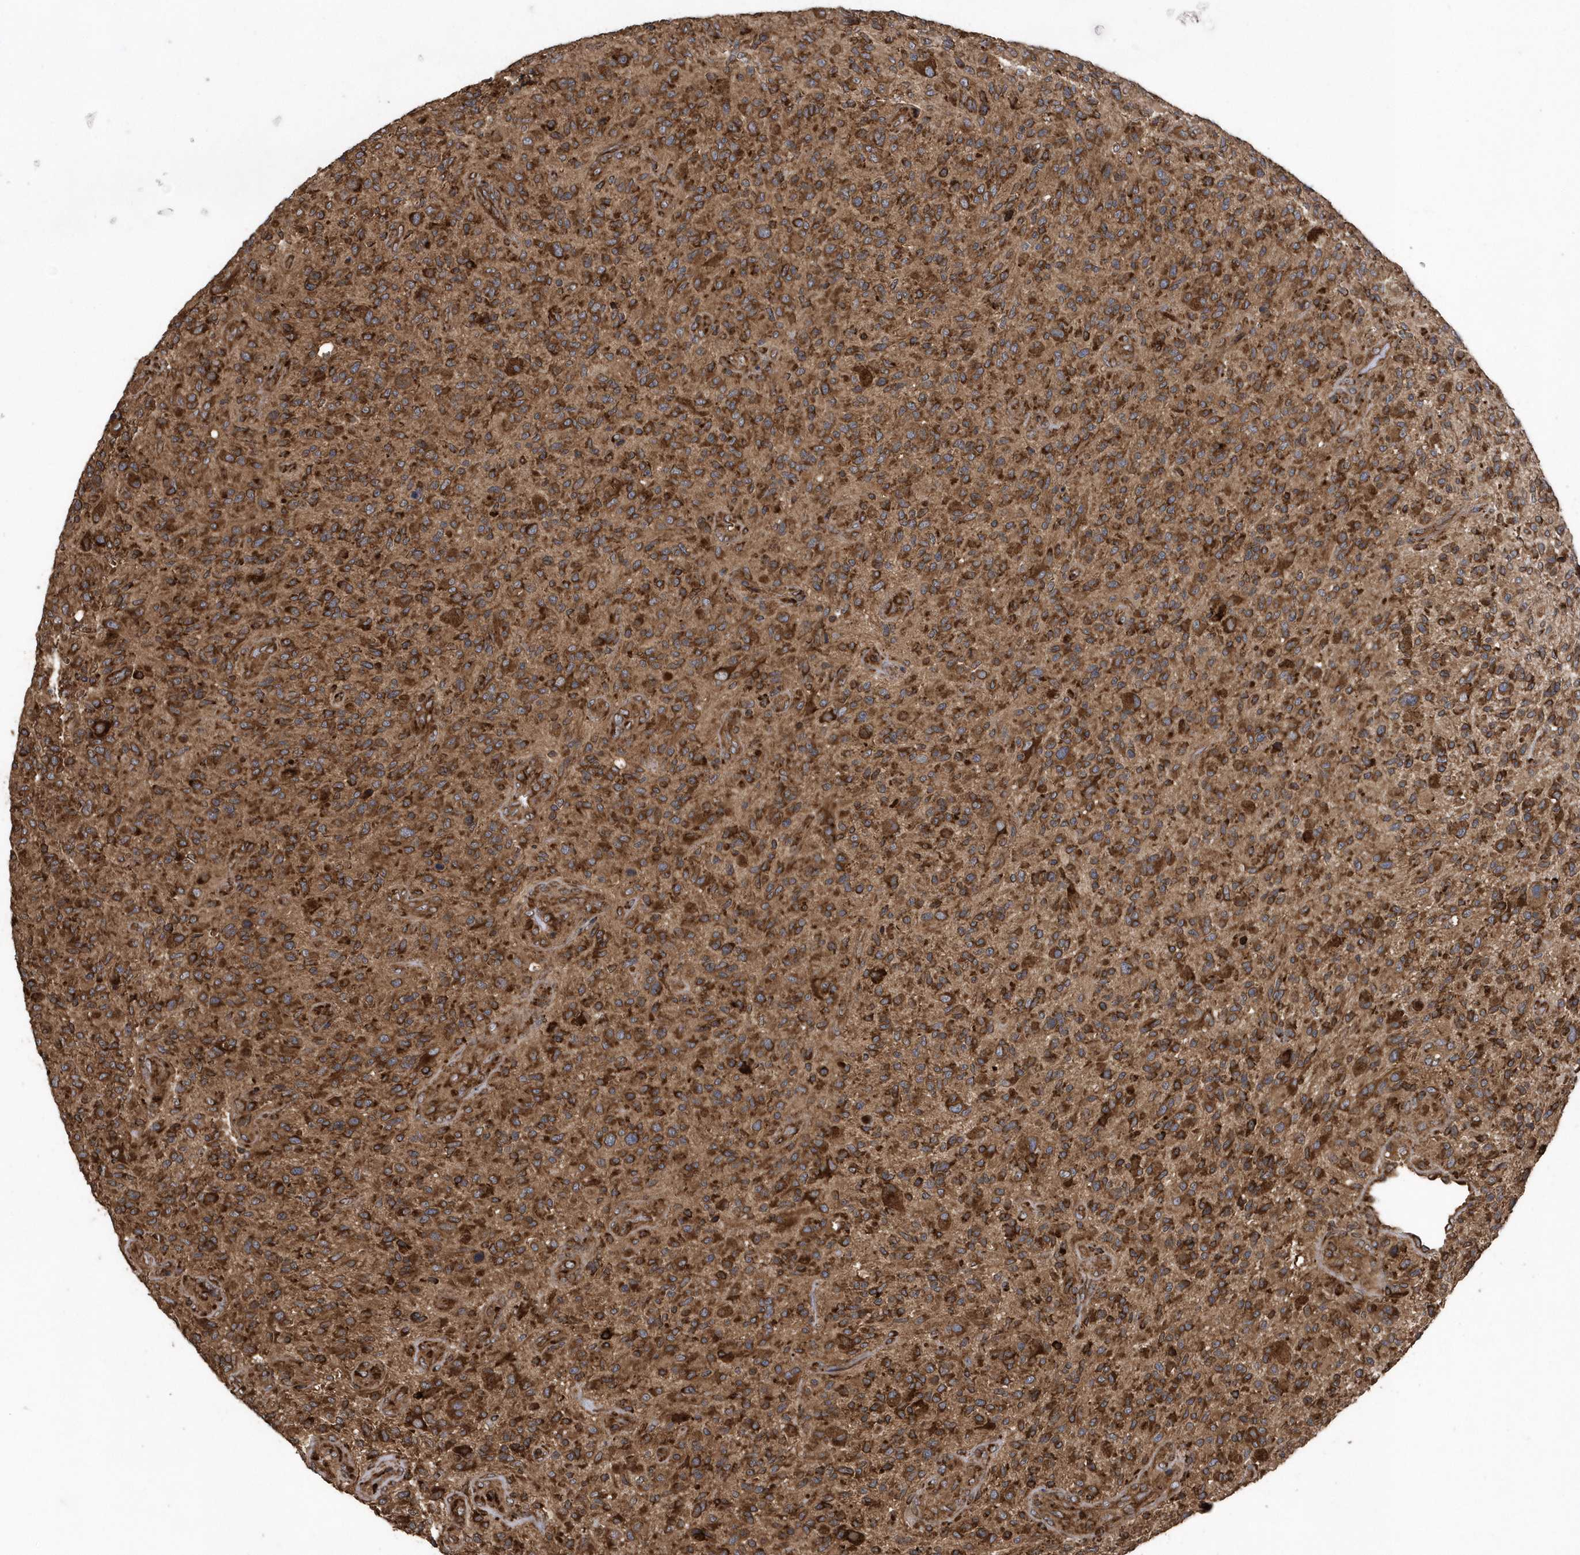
{"staining": {"intensity": "strong", "quantity": ">75%", "location": "cytoplasmic/membranous"}, "tissue": "glioma", "cell_type": "Tumor cells", "image_type": "cancer", "snomed": [{"axis": "morphology", "description": "Glioma, malignant, High grade"}, {"axis": "topography", "description": "Brain"}], "caption": "IHC micrograph of neoplastic tissue: human malignant glioma (high-grade) stained using immunohistochemistry (IHC) displays high levels of strong protein expression localized specifically in the cytoplasmic/membranous of tumor cells, appearing as a cytoplasmic/membranous brown color.", "gene": "WASHC5", "patient": {"sex": "male", "age": 47}}